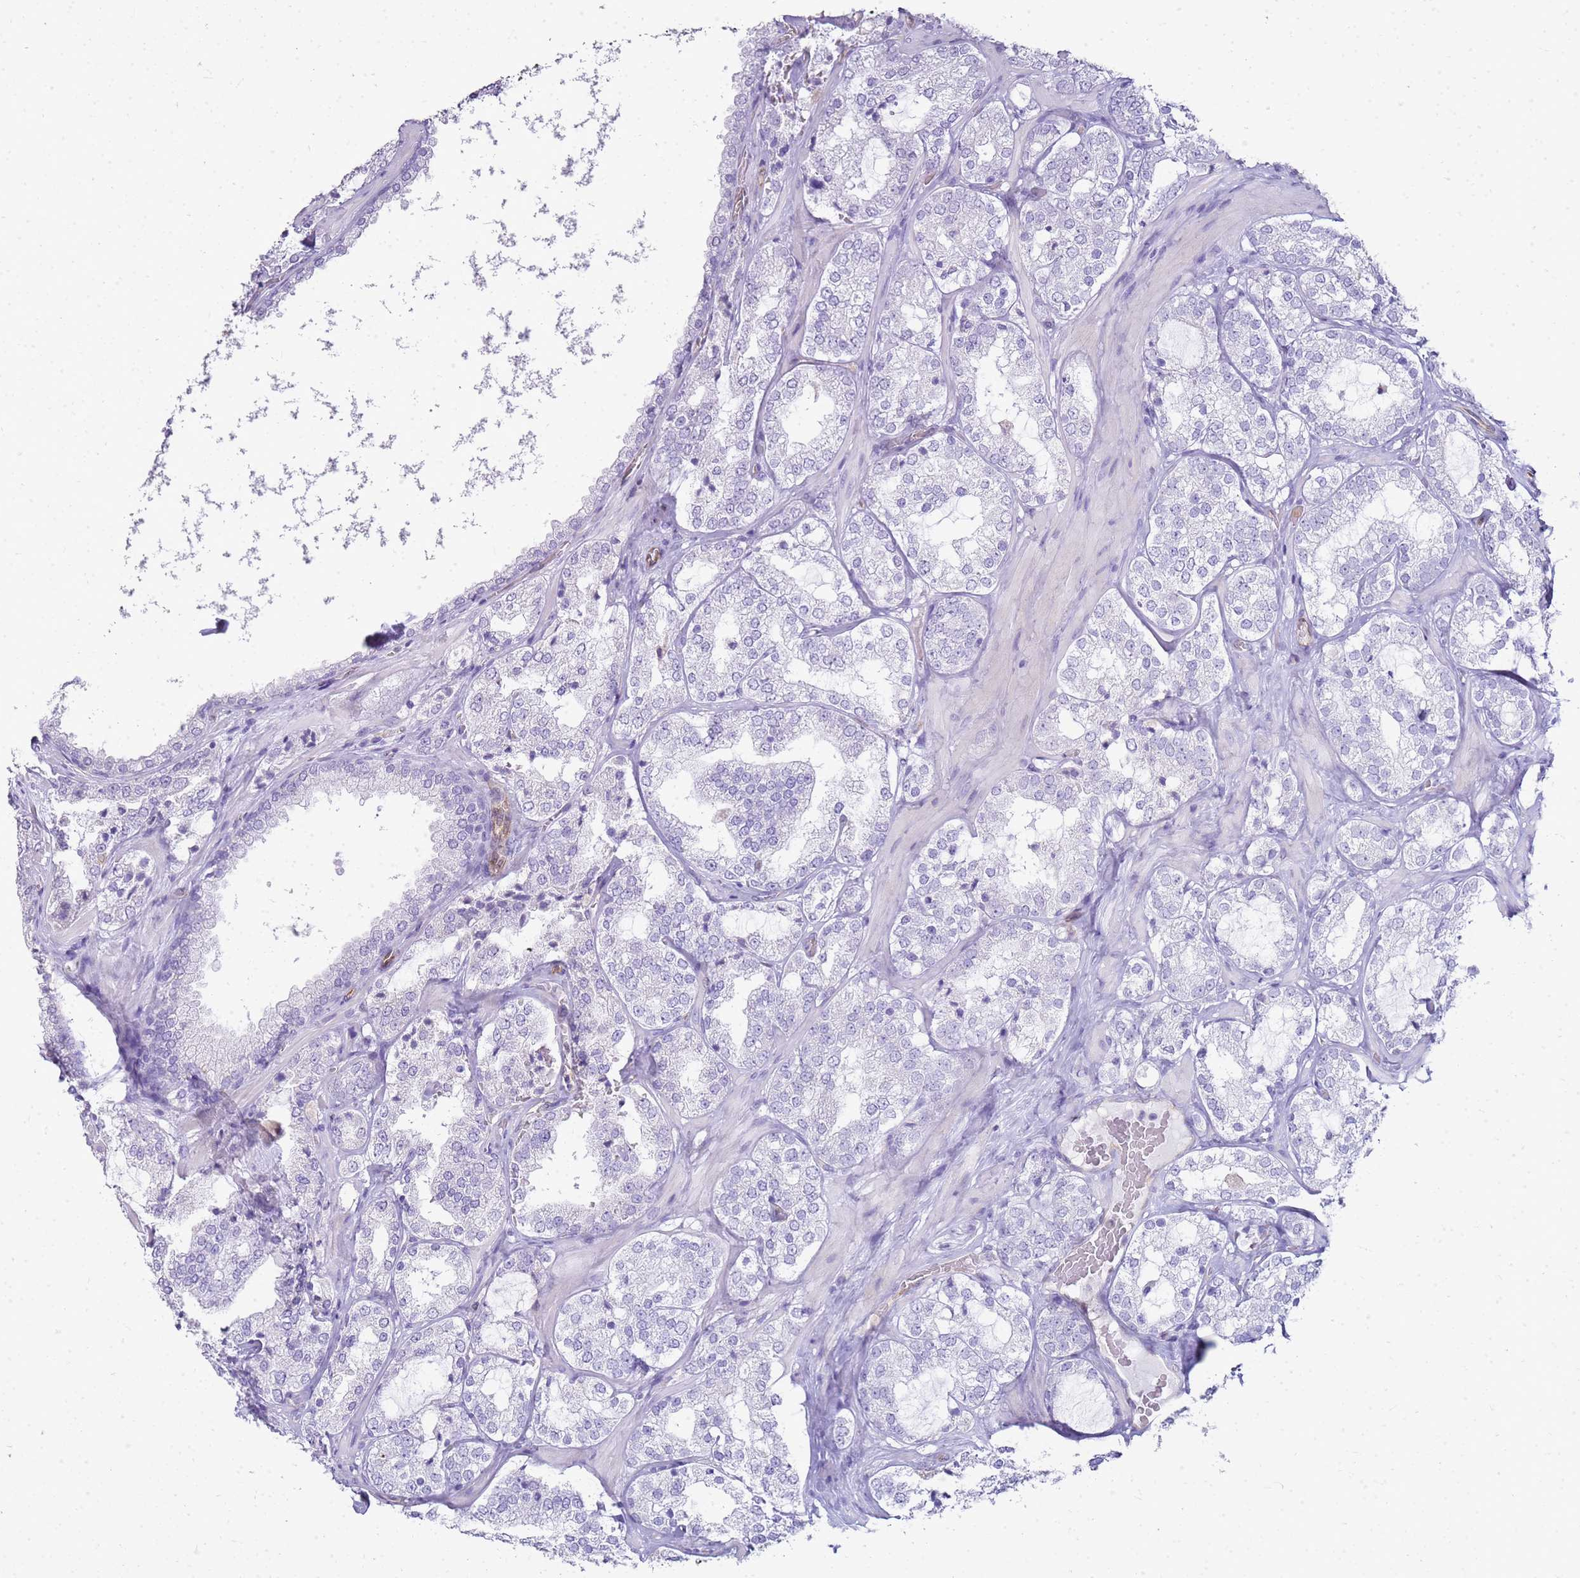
{"staining": {"intensity": "negative", "quantity": "none", "location": "none"}, "tissue": "prostate cancer", "cell_type": "Tumor cells", "image_type": "cancer", "snomed": [{"axis": "morphology", "description": "Adenocarcinoma, High grade"}, {"axis": "topography", "description": "Prostate"}], "caption": "This is an immunohistochemistry (IHC) histopathology image of prostate cancer. There is no positivity in tumor cells.", "gene": "SULT1E1", "patient": {"sex": "male", "age": 64}}